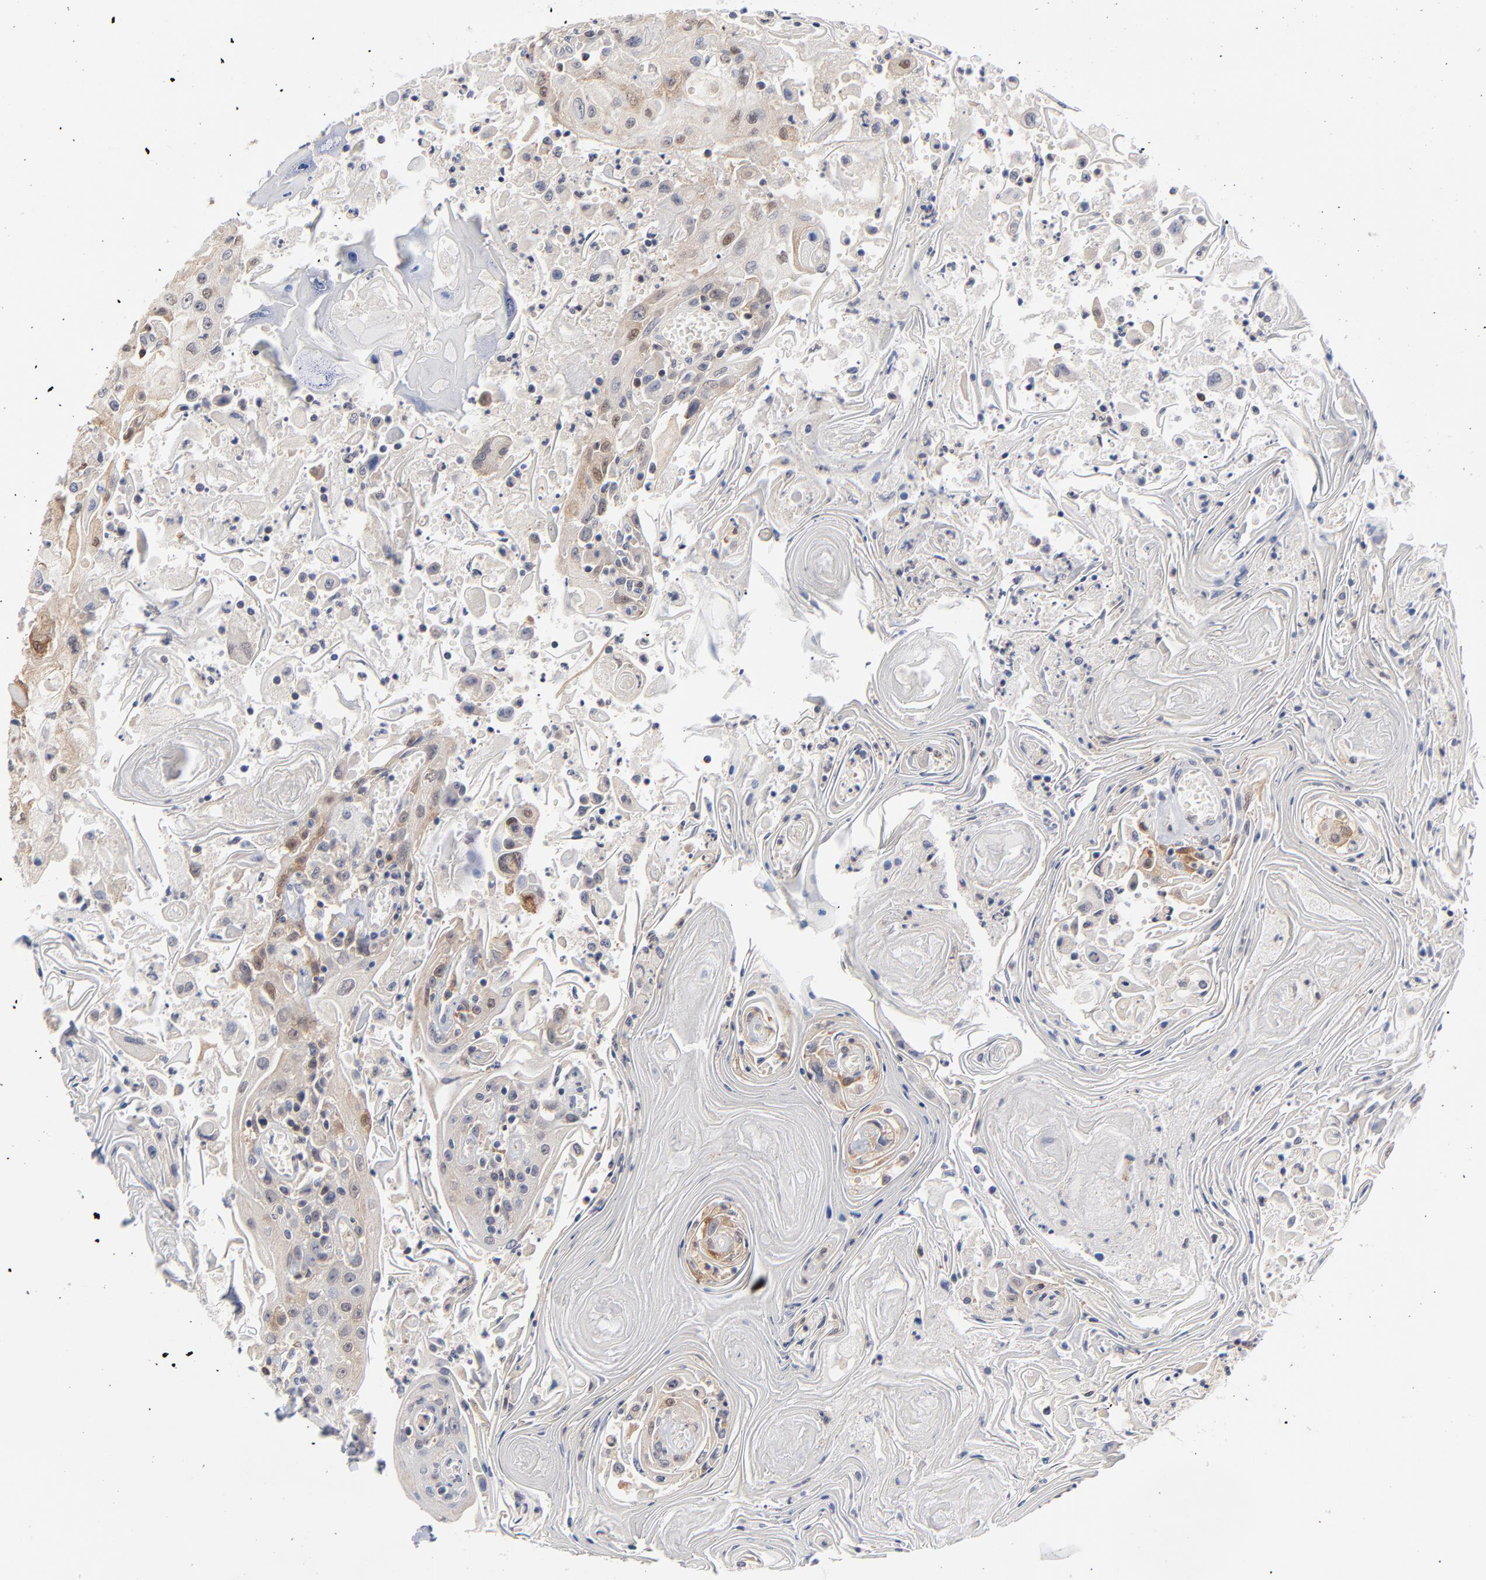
{"staining": {"intensity": "weak", "quantity": "<25%", "location": "cytoplasmic/membranous"}, "tissue": "head and neck cancer", "cell_type": "Tumor cells", "image_type": "cancer", "snomed": [{"axis": "morphology", "description": "Squamous cell carcinoma, NOS"}, {"axis": "topography", "description": "Oral tissue"}, {"axis": "topography", "description": "Head-Neck"}], "caption": "Squamous cell carcinoma (head and neck) was stained to show a protein in brown. There is no significant positivity in tumor cells.", "gene": "CAB39L", "patient": {"sex": "female", "age": 76}}